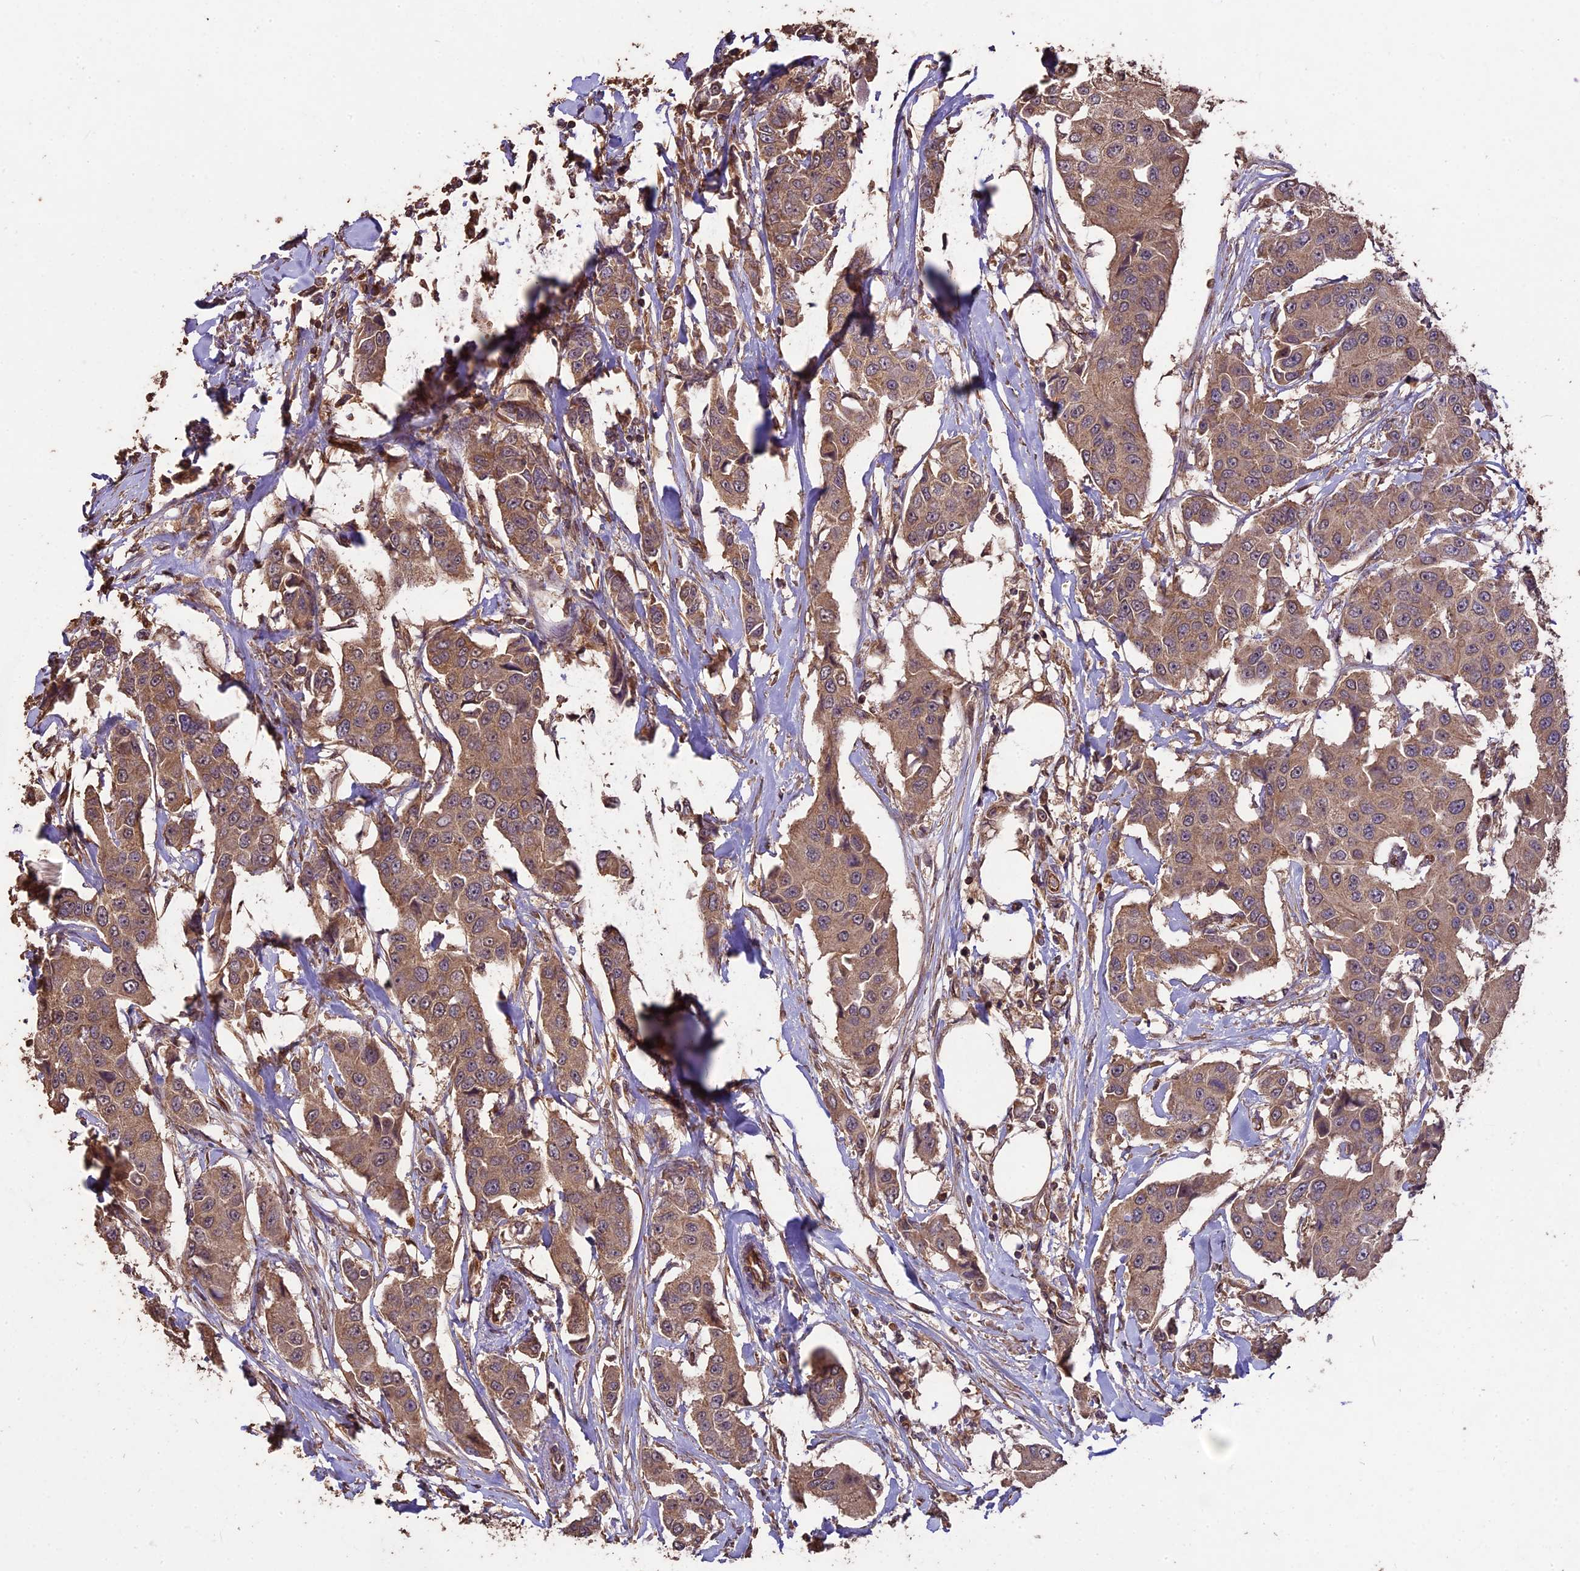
{"staining": {"intensity": "moderate", "quantity": ">75%", "location": "cytoplasmic/membranous"}, "tissue": "breast cancer", "cell_type": "Tumor cells", "image_type": "cancer", "snomed": [{"axis": "morphology", "description": "Duct carcinoma"}, {"axis": "topography", "description": "Breast"}], "caption": "Breast intraductal carcinoma tissue reveals moderate cytoplasmic/membranous positivity in approximately >75% of tumor cells", "gene": "TTLL10", "patient": {"sex": "female", "age": 80}}